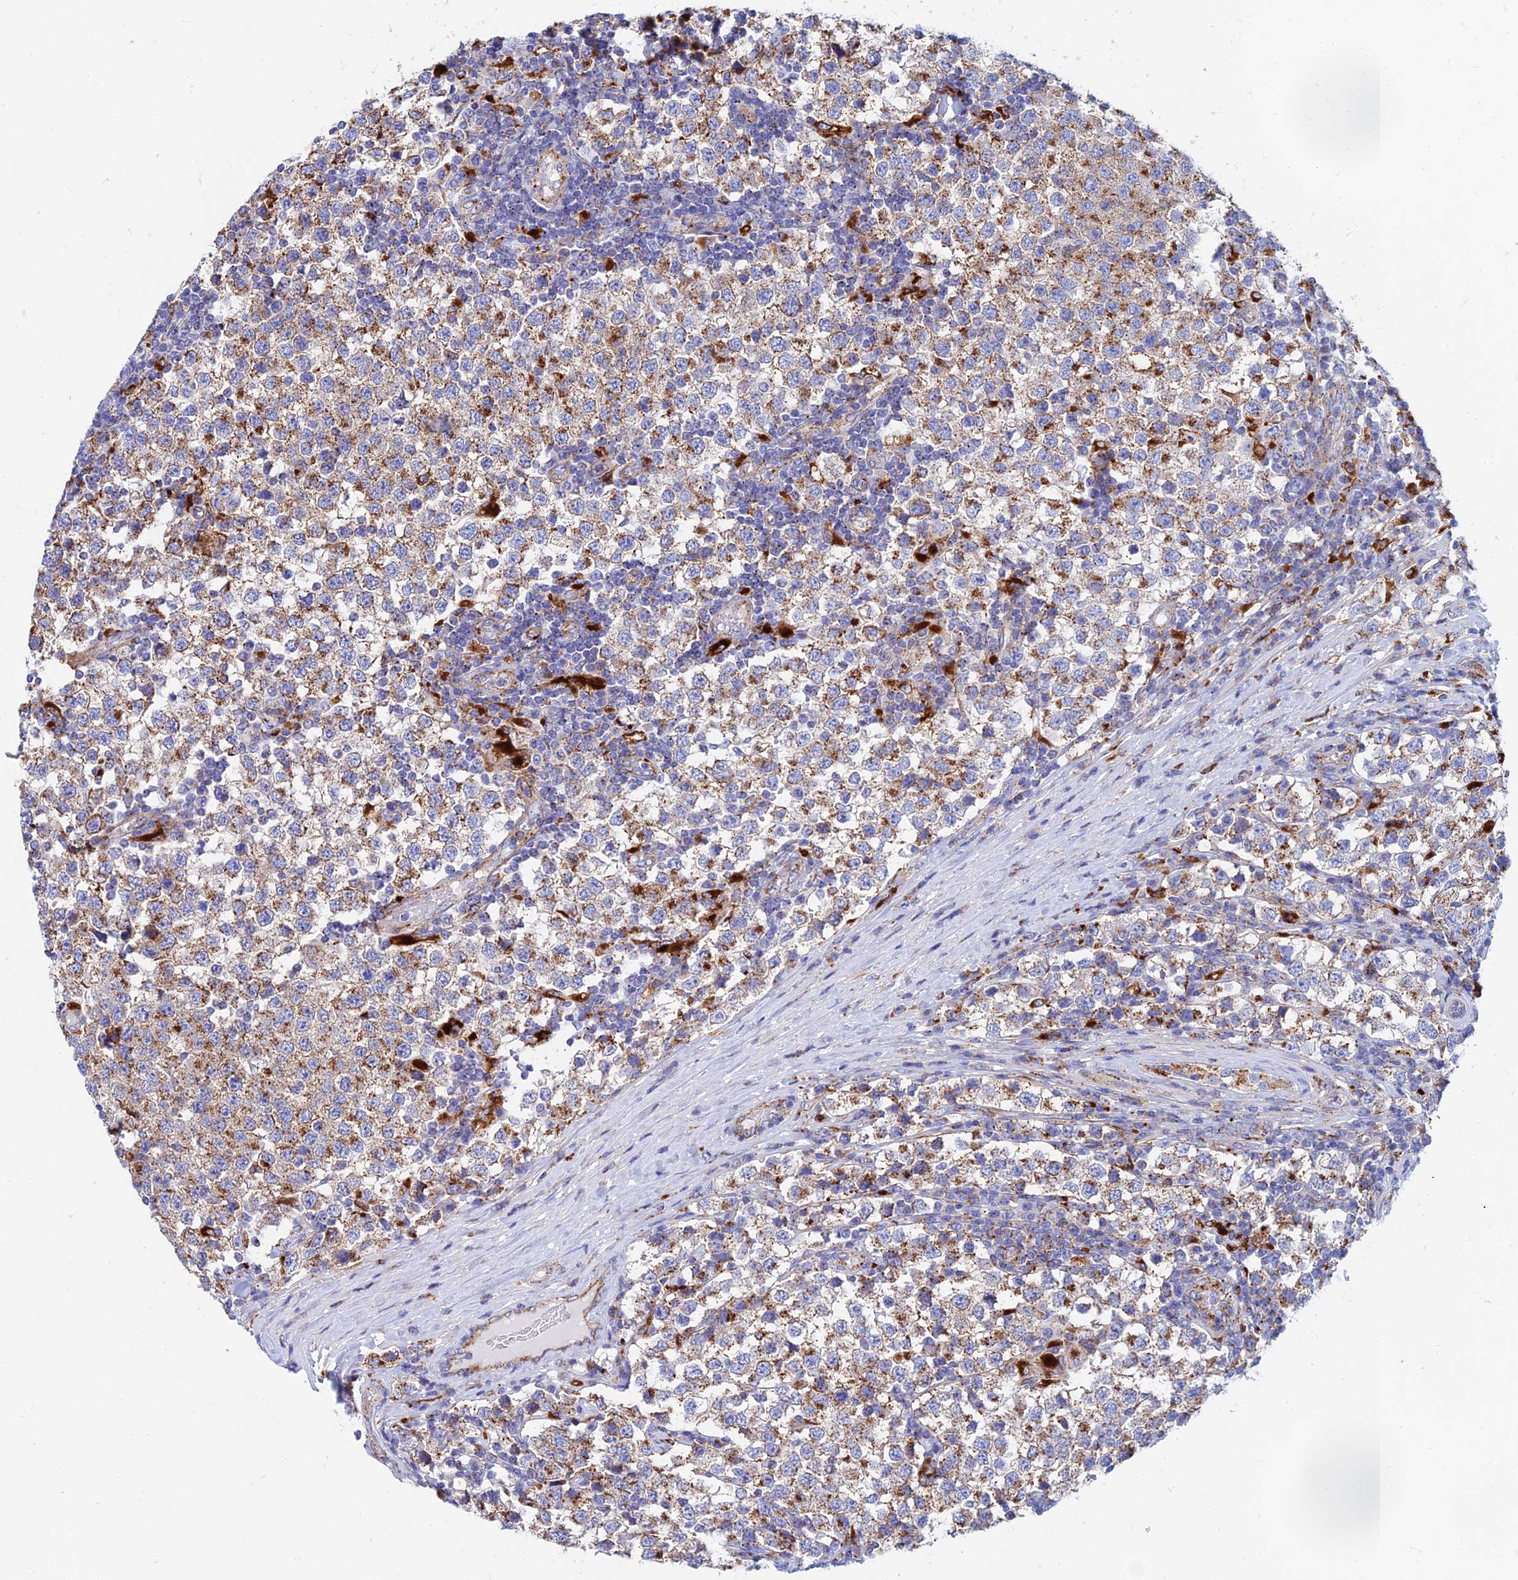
{"staining": {"intensity": "moderate", "quantity": ">75%", "location": "cytoplasmic/membranous"}, "tissue": "testis cancer", "cell_type": "Tumor cells", "image_type": "cancer", "snomed": [{"axis": "morphology", "description": "Seminoma, NOS"}, {"axis": "topography", "description": "Testis"}], "caption": "Testis seminoma tissue shows moderate cytoplasmic/membranous expression in about >75% of tumor cells, visualized by immunohistochemistry.", "gene": "SPNS1", "patient": {"sex": "male", "age": 34}}